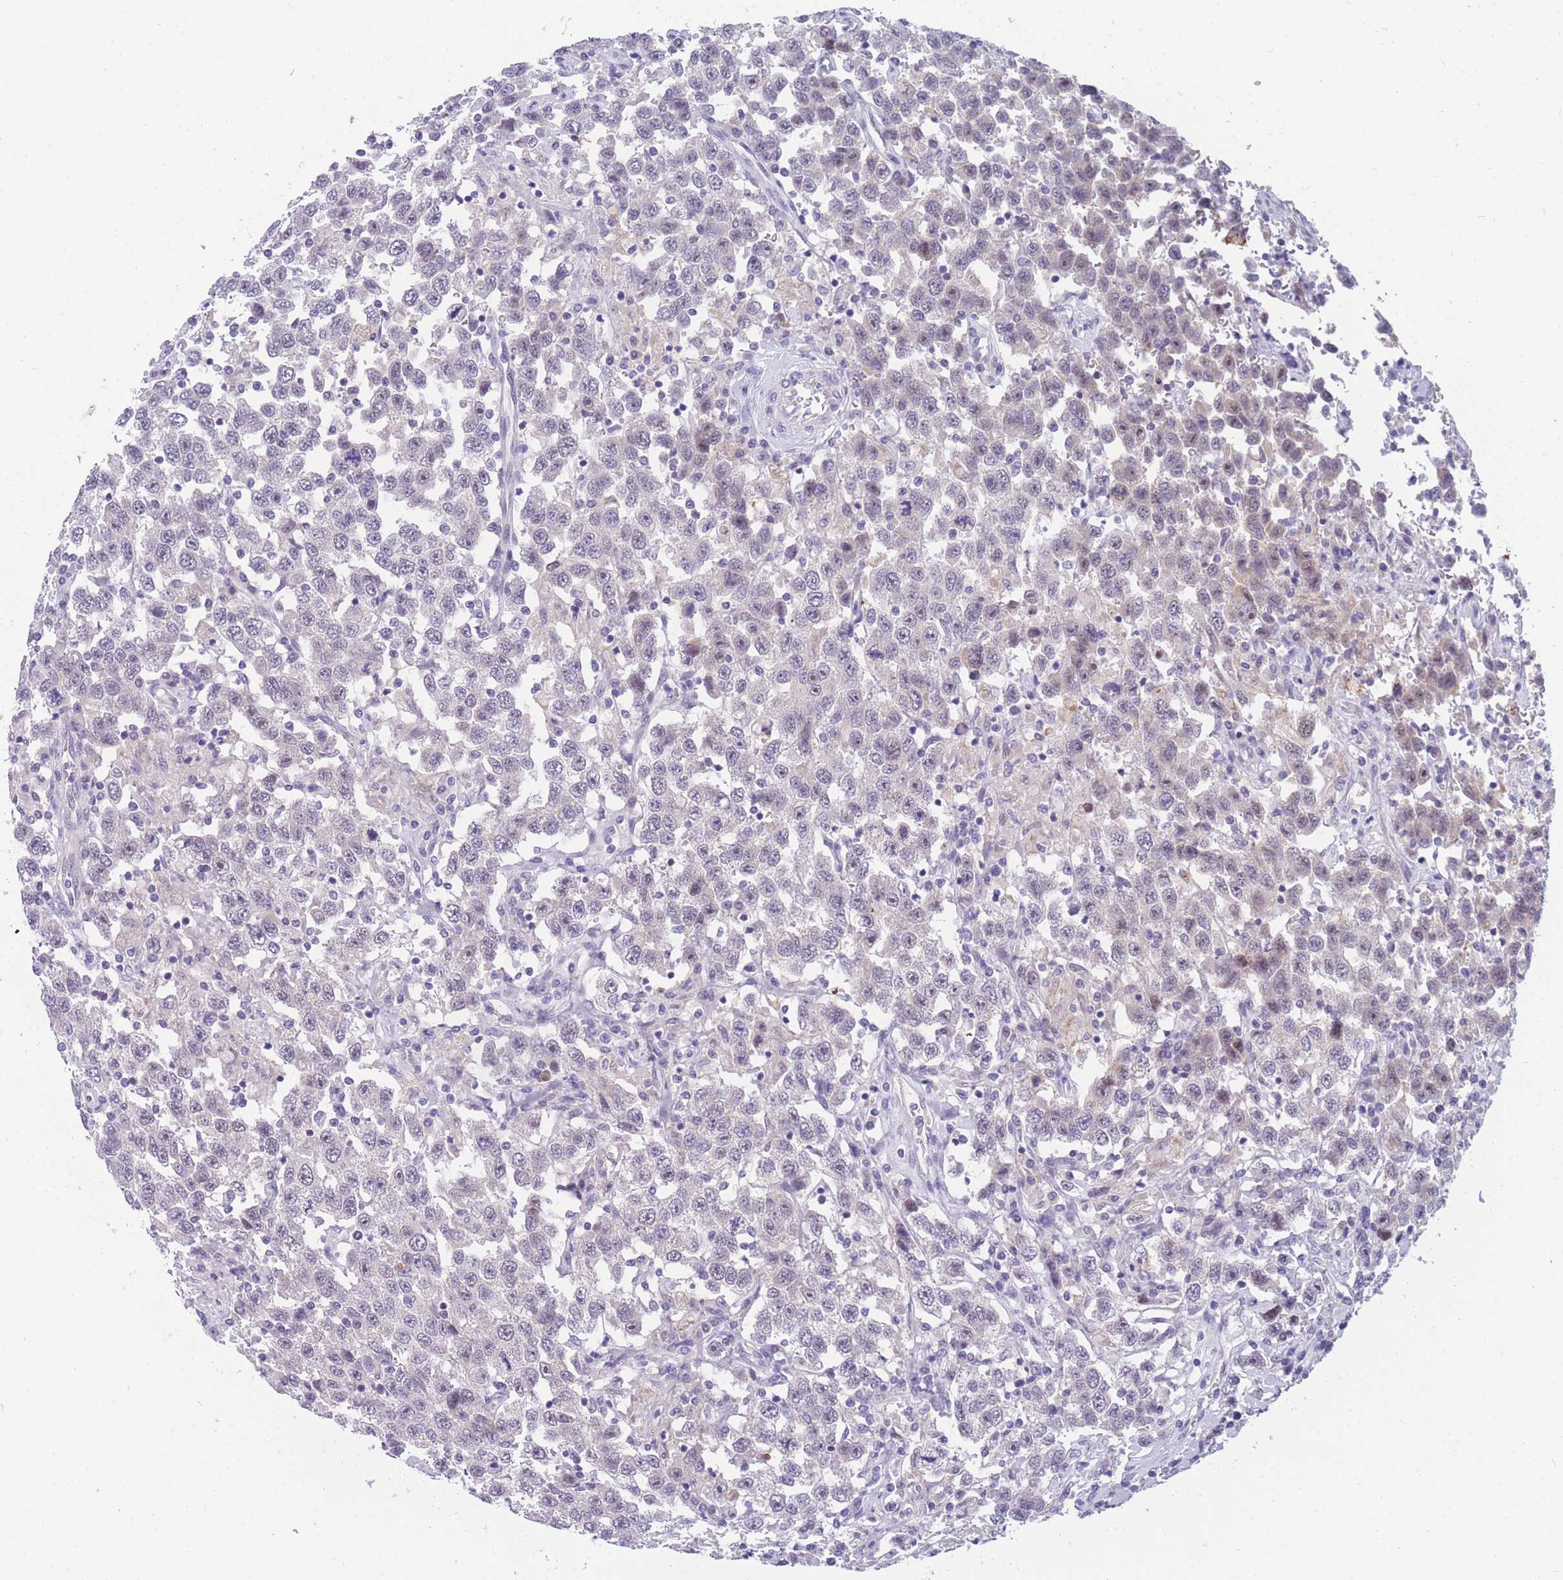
{"staining": {"intensity": "negative", "quantity": "none", "location": "none"}, "tissue": "testis cancer", "cell_type": "Tumor cells", "image_type": "cancer", "snomed": [{"axis": "morphology", "description": "Seminoma, NOS"}, {"axis": "topography", "description": "Testis"}], "caption": "High power microscopy histopathology image of an immunohistochemistry image of testis seminoma, revealing no significant expression in tumor cells. The staining is performed using DAB brown chromogen with nuclei counter-stained in using hematoxylin.", "gene": "DDX49", "patient": {"sex": "male", "age": 41}}